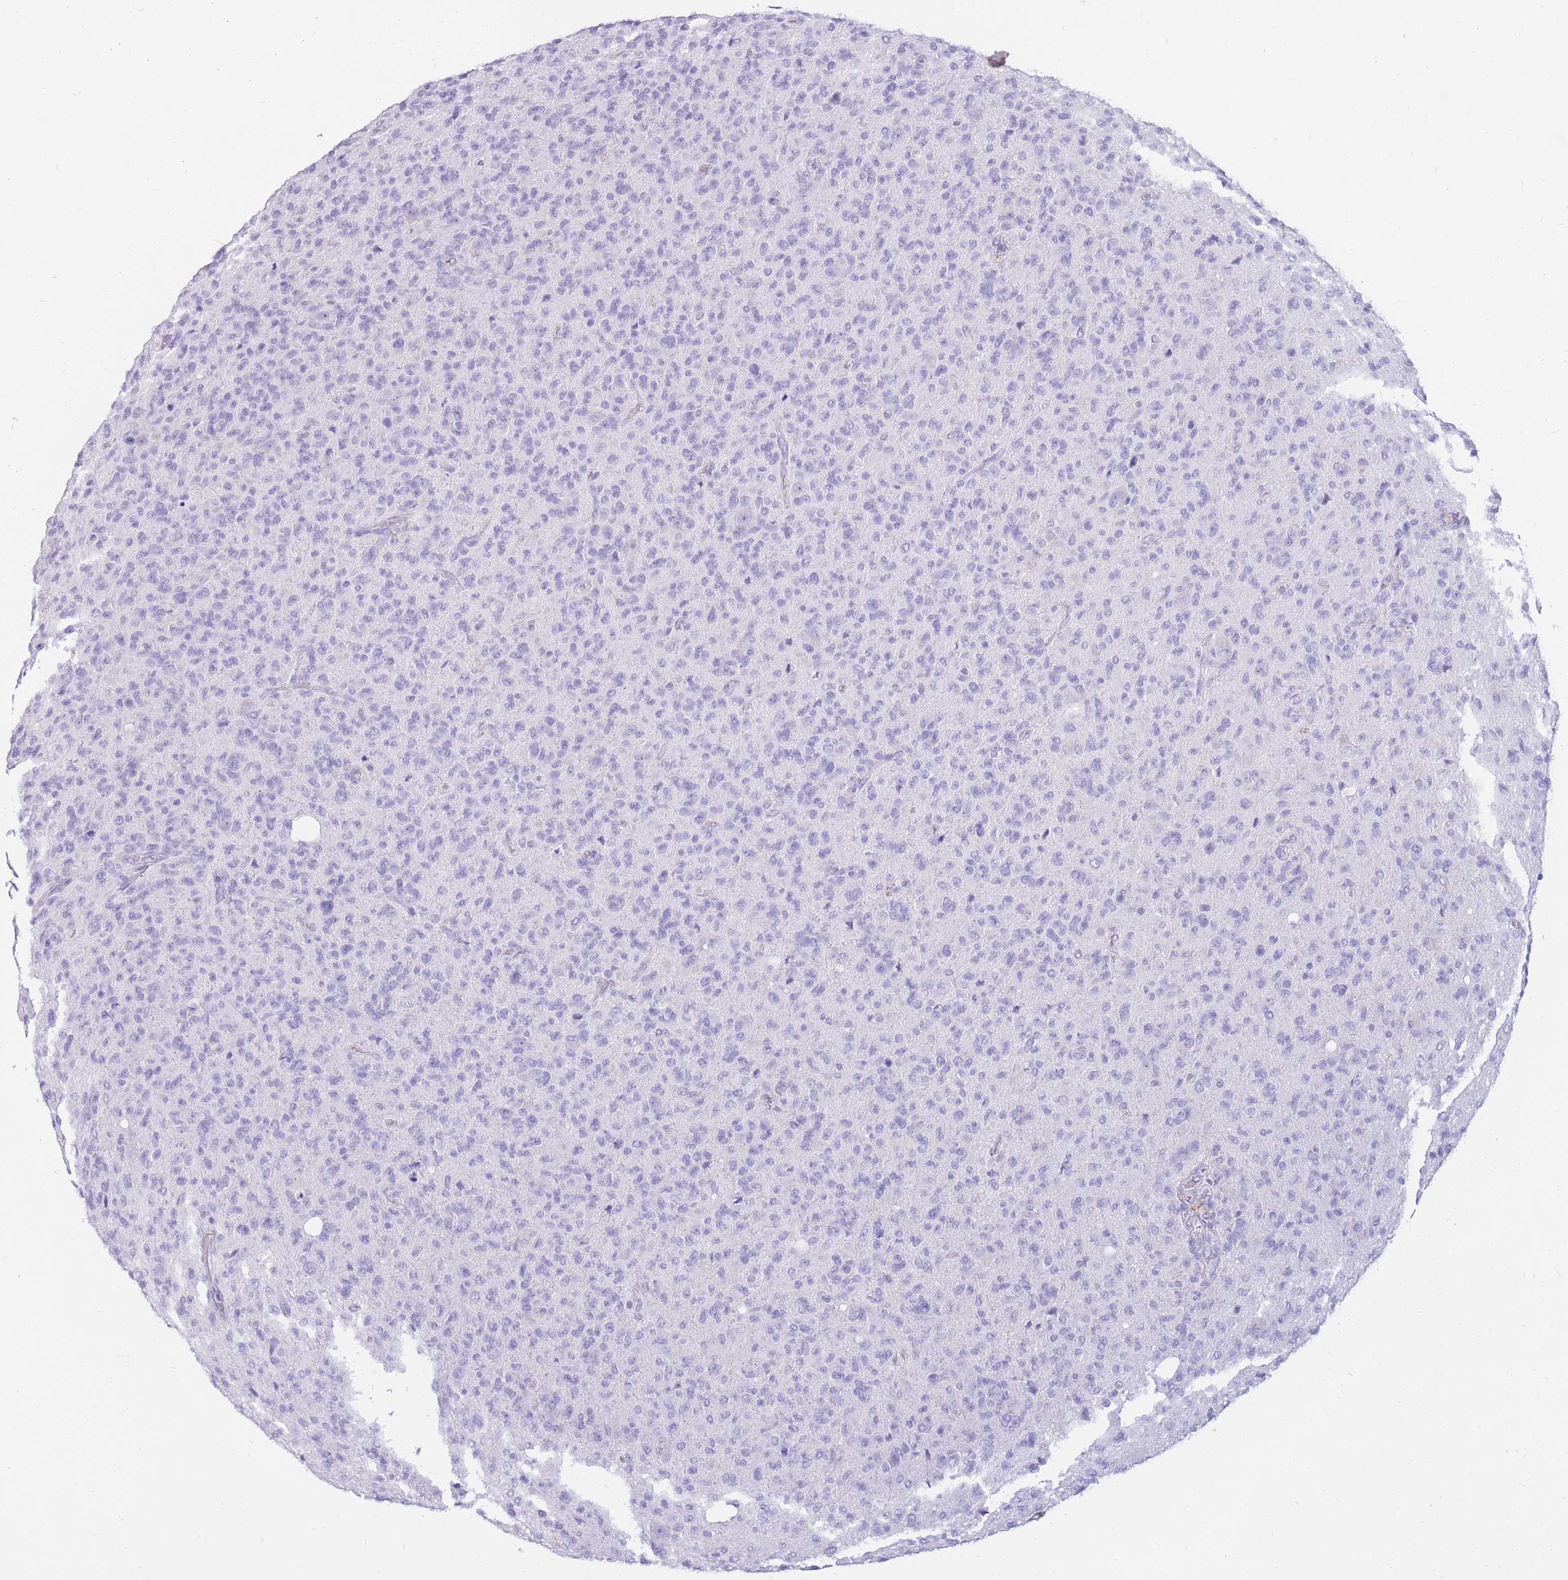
{"staining": {"intensity": "negative", "quantity": "none", "location": "none"}, "tissue": "glioma", "cell_type": "Tumor cells", "image_type": "cancer", "snomed": [{"axis": "morphology", "description": "Glioma, malignant, High grade"}, {"axis": "topography", "description": "Brain"}], "caption": "This is an IHC image of human glioma. There is no staining in tumor cells.", "gene": "CYP21A2", "patient": {"sex": "female", "age": 57}}